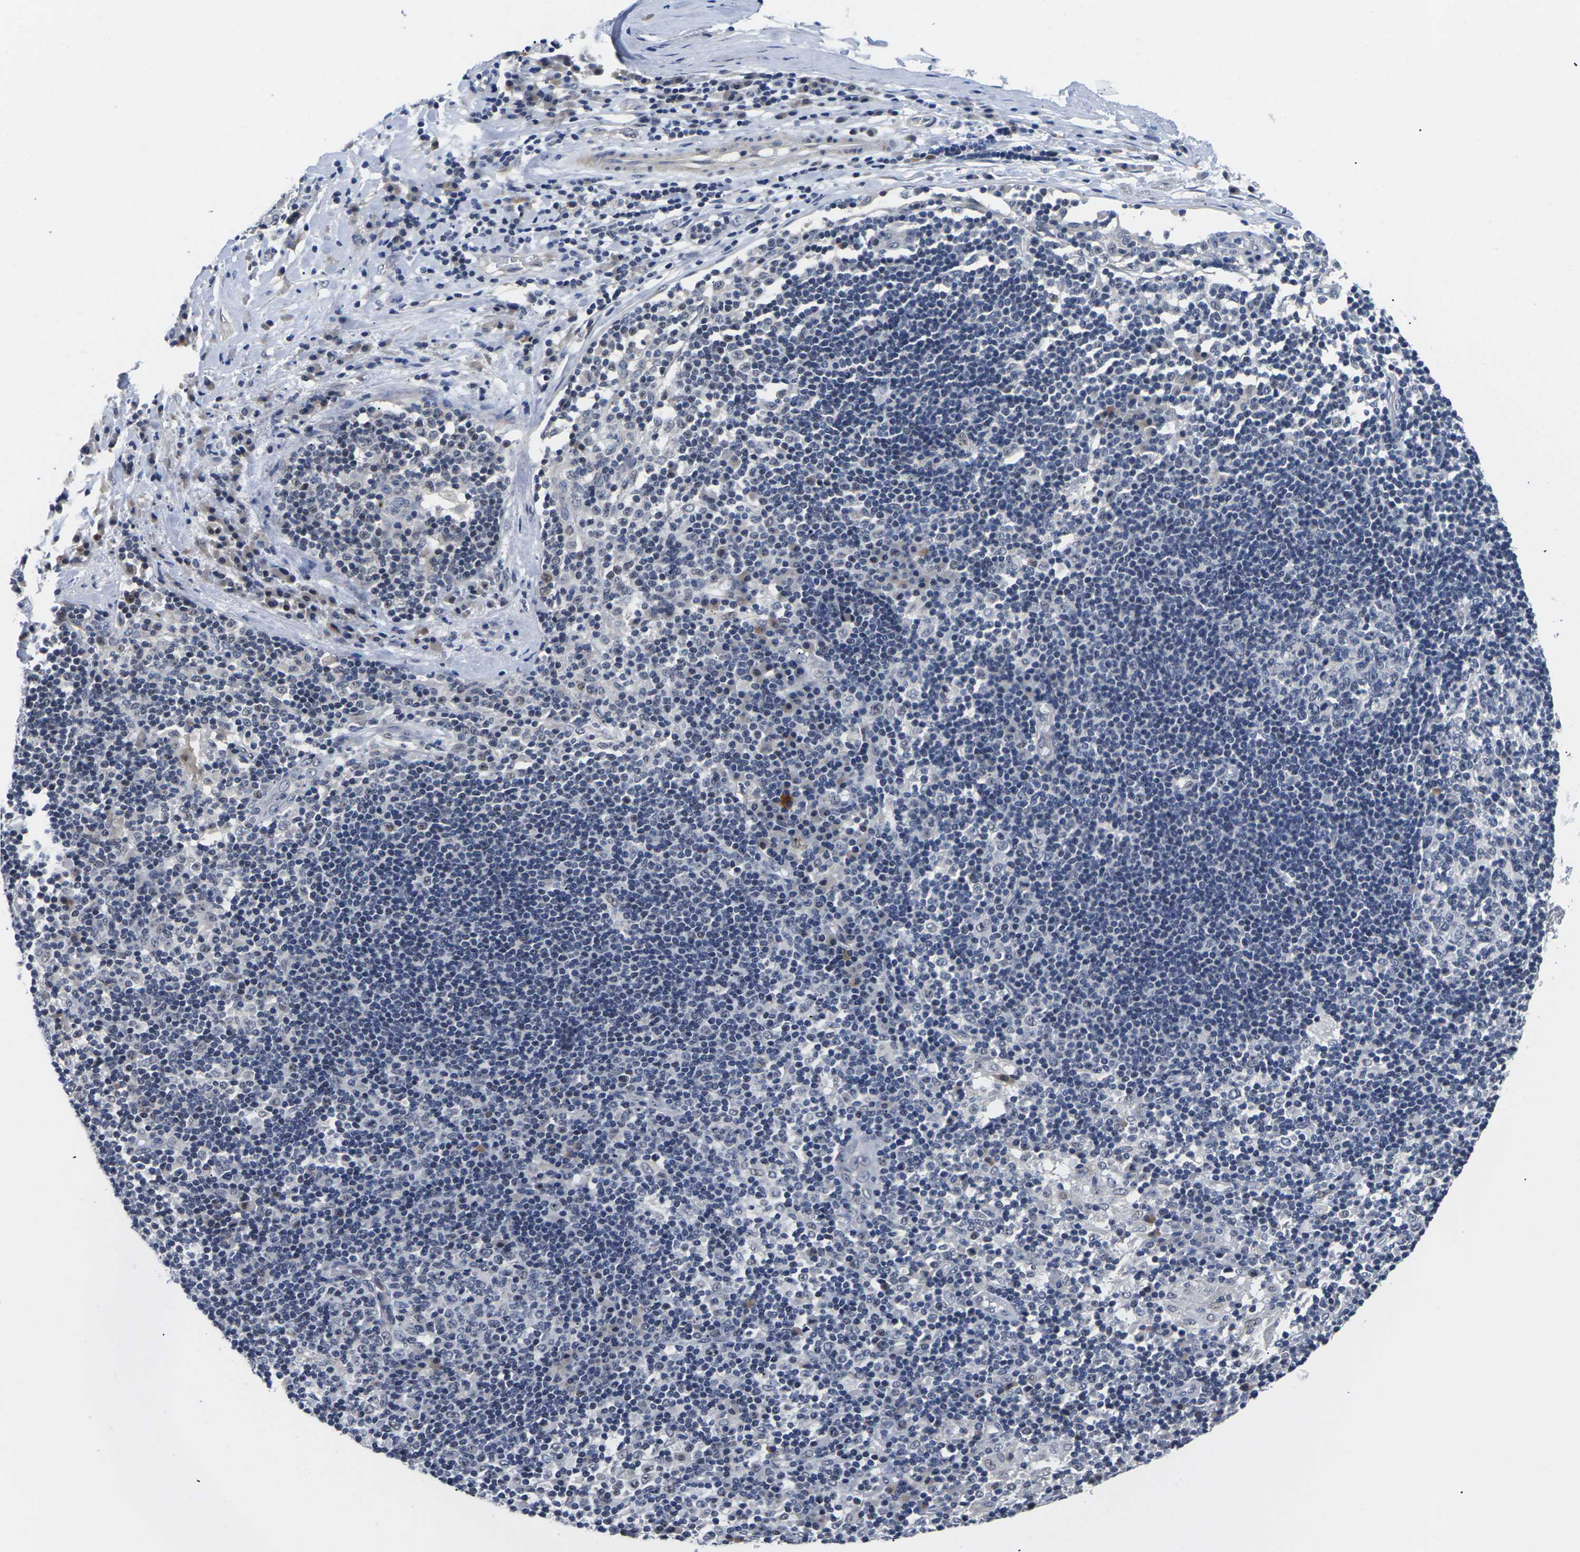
{"staining": {"intensity": "negative", "quantity": "none", "location": "none"}, "tissue": "adipose tissue", "cell_type": "Adipocytes", "image_type": "normal", "snomed": [{"axis": "morphology", "description": "Normal tissue, NOS"}, {"axis": "morphology", "description": "Adenocarcinoma, NOS"}, {"axis": "topography", "description": "Esophagus"}], "caption": "The immunohistochemistry (IHC) micrograph has no significant positivity in adipocytes of adipose tissue.", "gene": "ST6GAL2", "patient": {"sex": "male", "age": 62}}